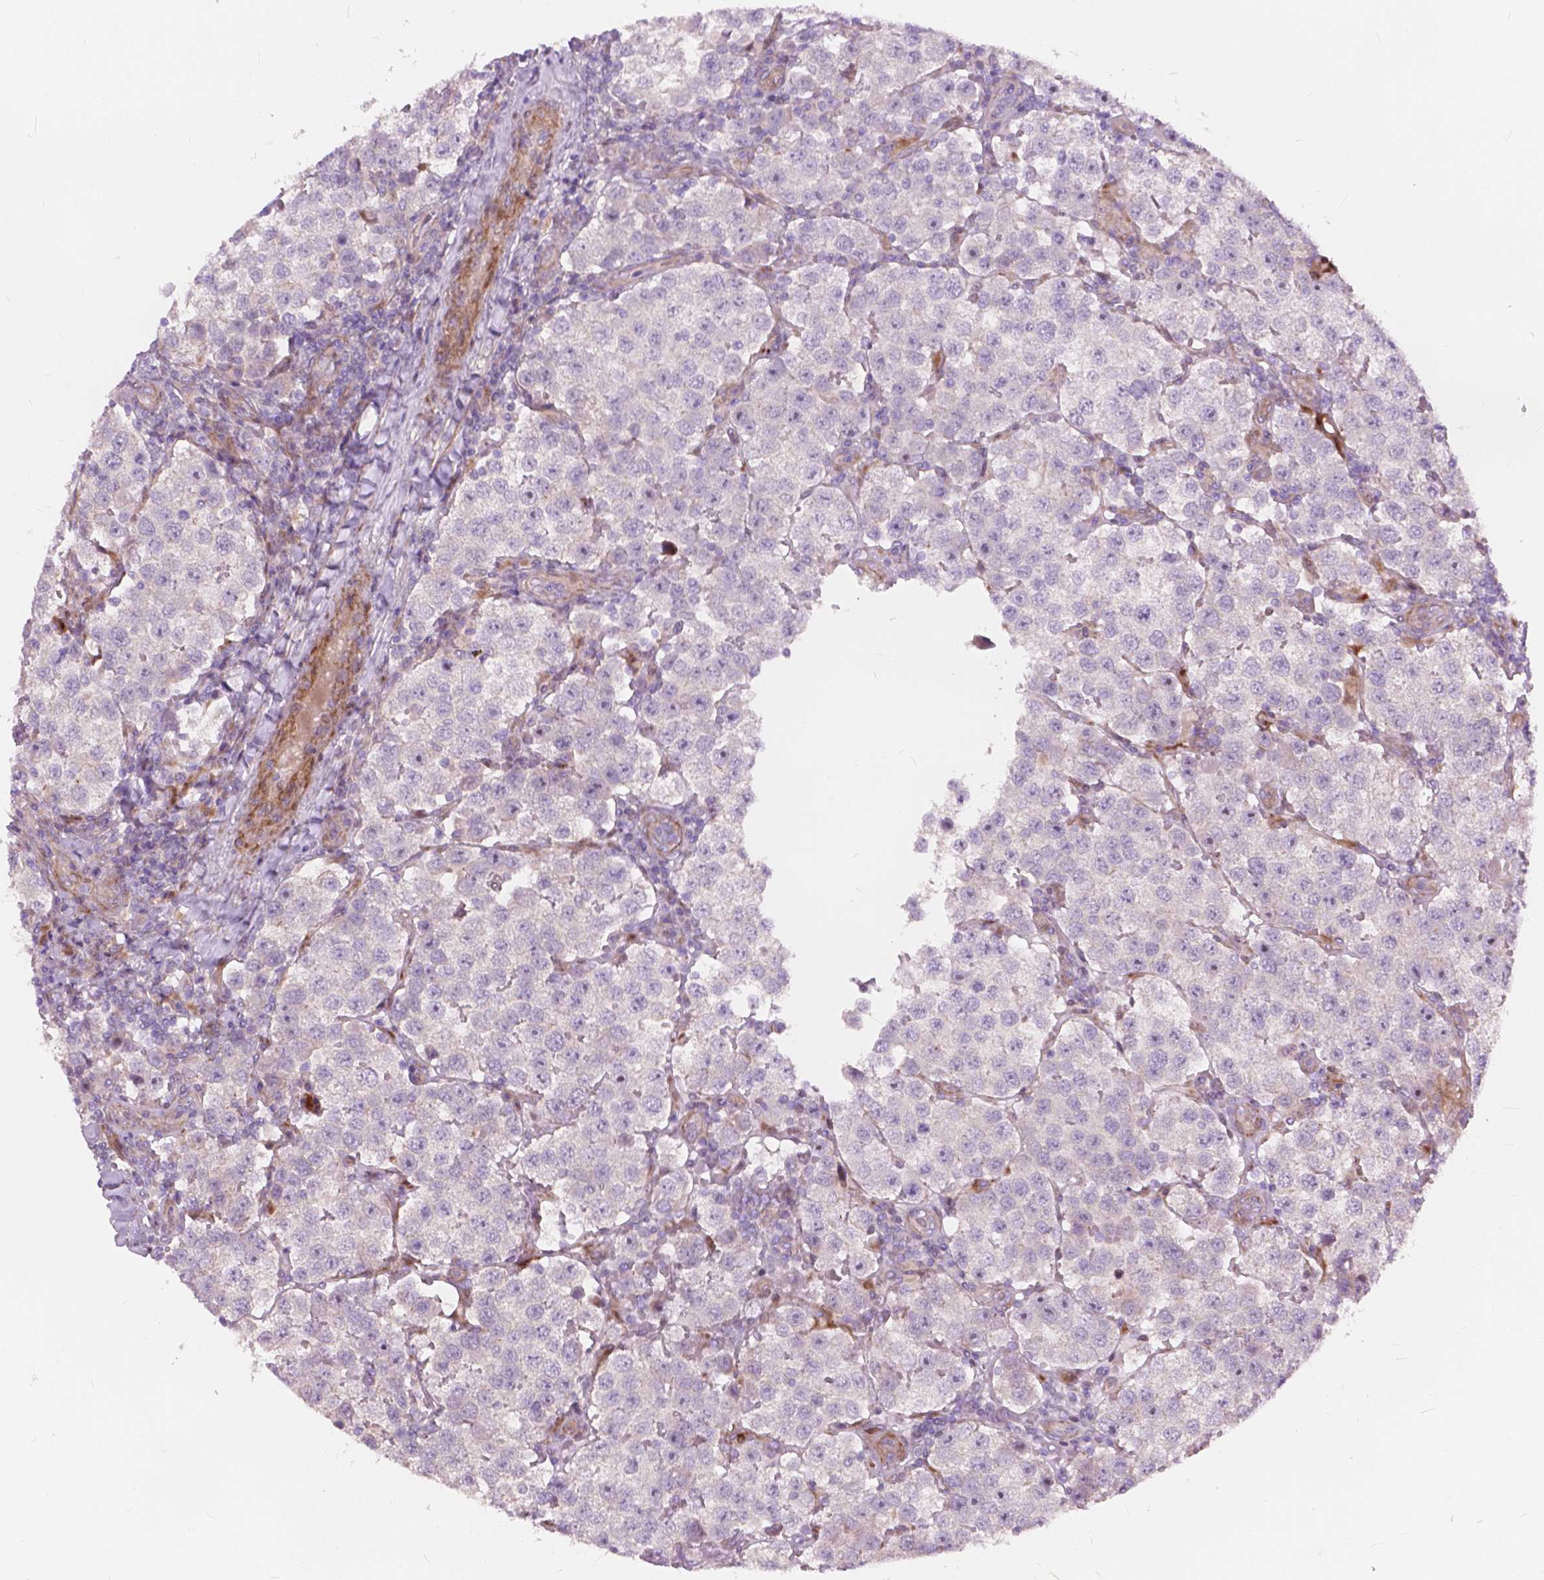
{"staining": {"intensity": "negative", "quantity": "none", "location": "none"}, "tissue": "testis cancer", "cell_type": "Tumor cells", "image_type": "cancer", "snomed": [{"axis": "morphology", "description": "Seminoma, NOS"}, {"axis": "topography", "description": "Testis"}], "caption": "Tumor cells are negative for brown protein staining in testis cancer (seminoma). The staining is performed using DAB (3,3'-diaminobenzidine) brown chromogen with nuclei counter-stained in using hematoxylin.", "gene": "MORN1", "patient": {"sex": "male", "age": 37}}